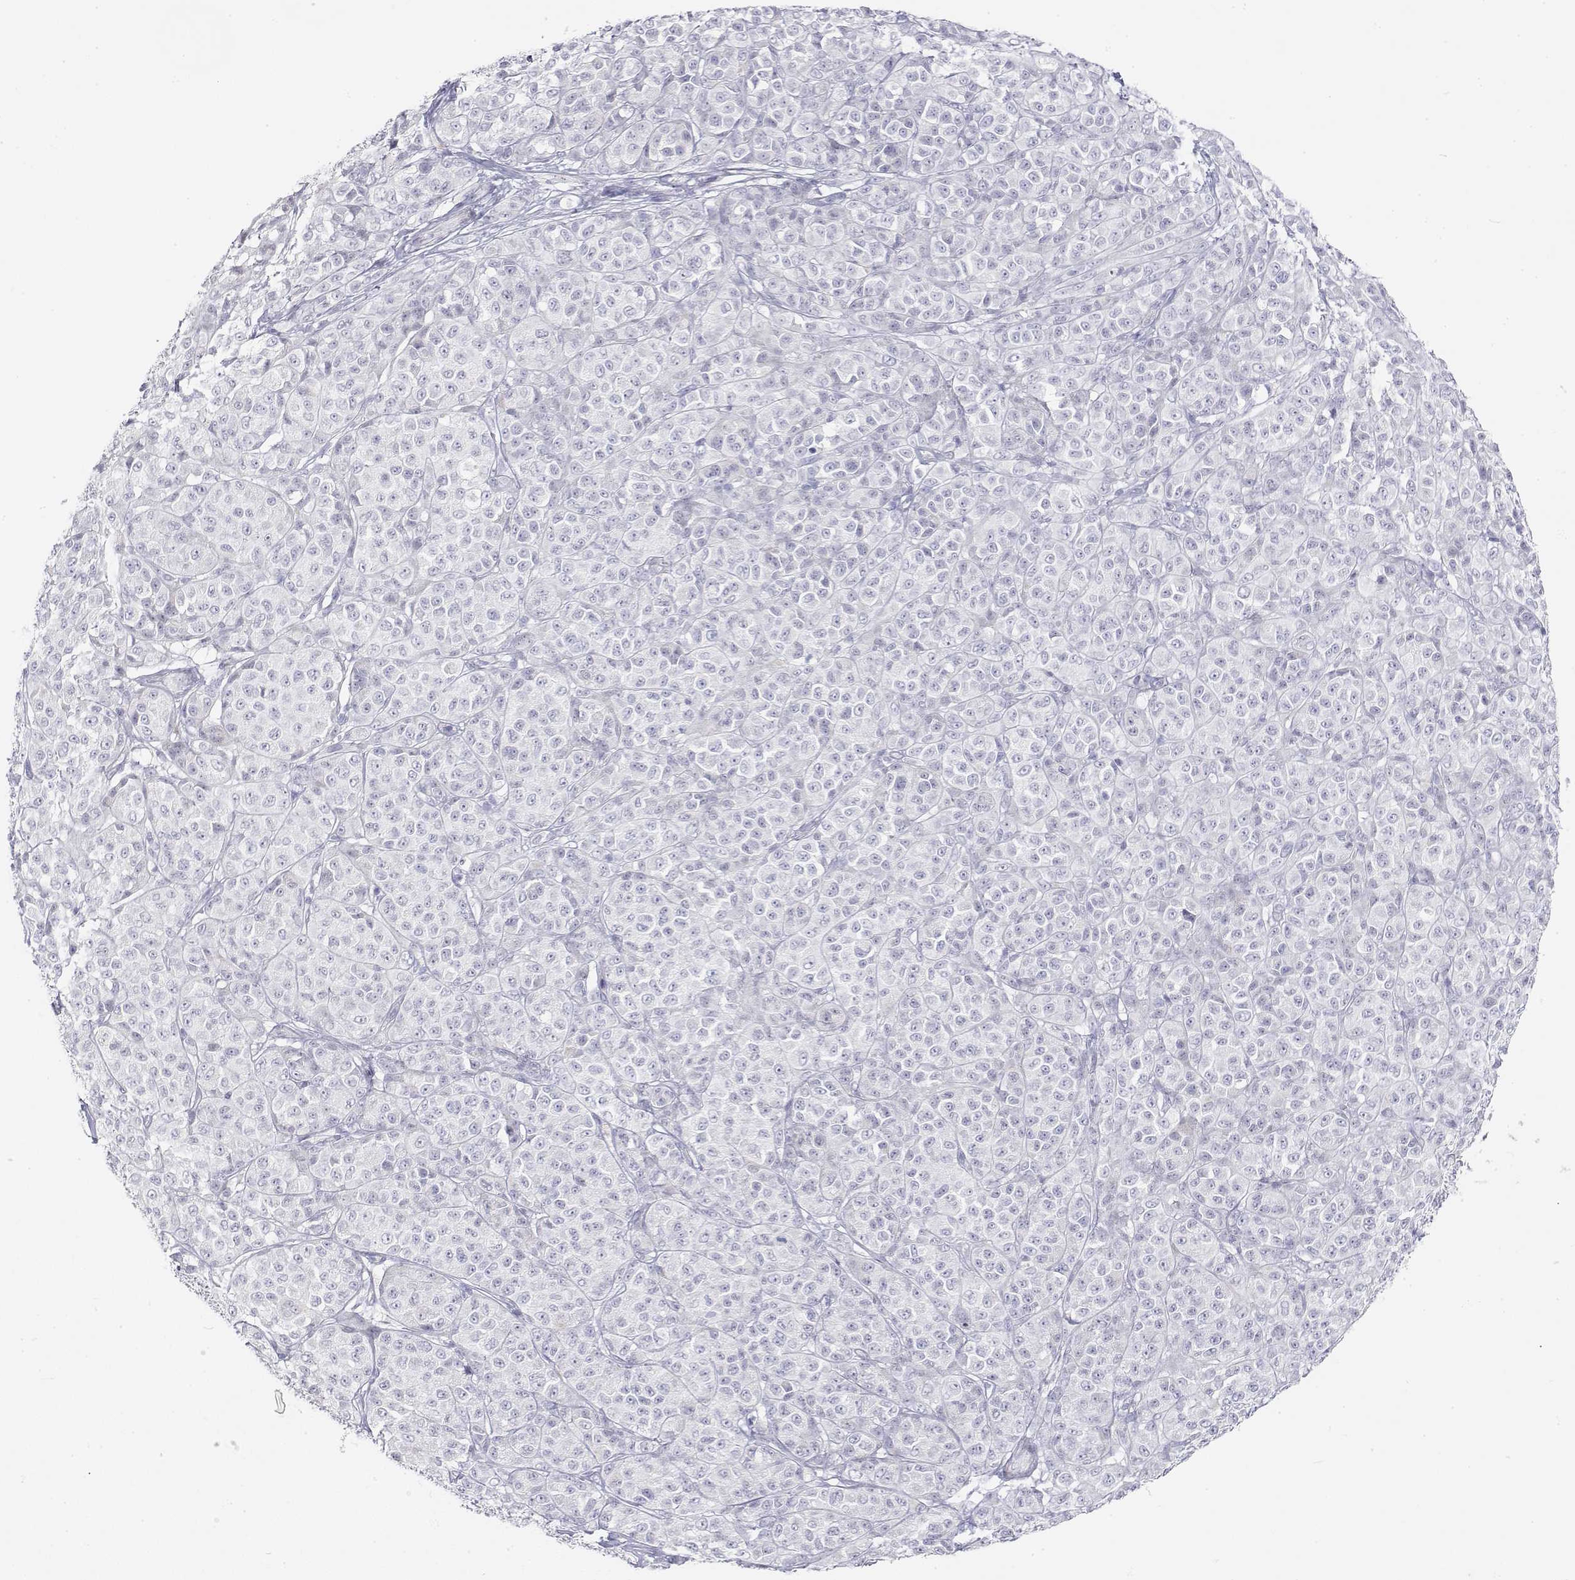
{"staining": {"intensity": "negative", "quantity": "none", "location": "none"}, "tissue": "melanoma", "cell_type": "Tumor cells", "image_type": "cancer", "snomed": [{"axis": "morphology", "description": "Malignant melanoma, NOS"}, {"axis": "topography", "description": "Skin"}], "caption": "Immunohistochemistry (IHC) of human melanoma exhibits no staining in tumor cells.", "gene": "MISP", "patient": {"sex": "male", "age": 89}}